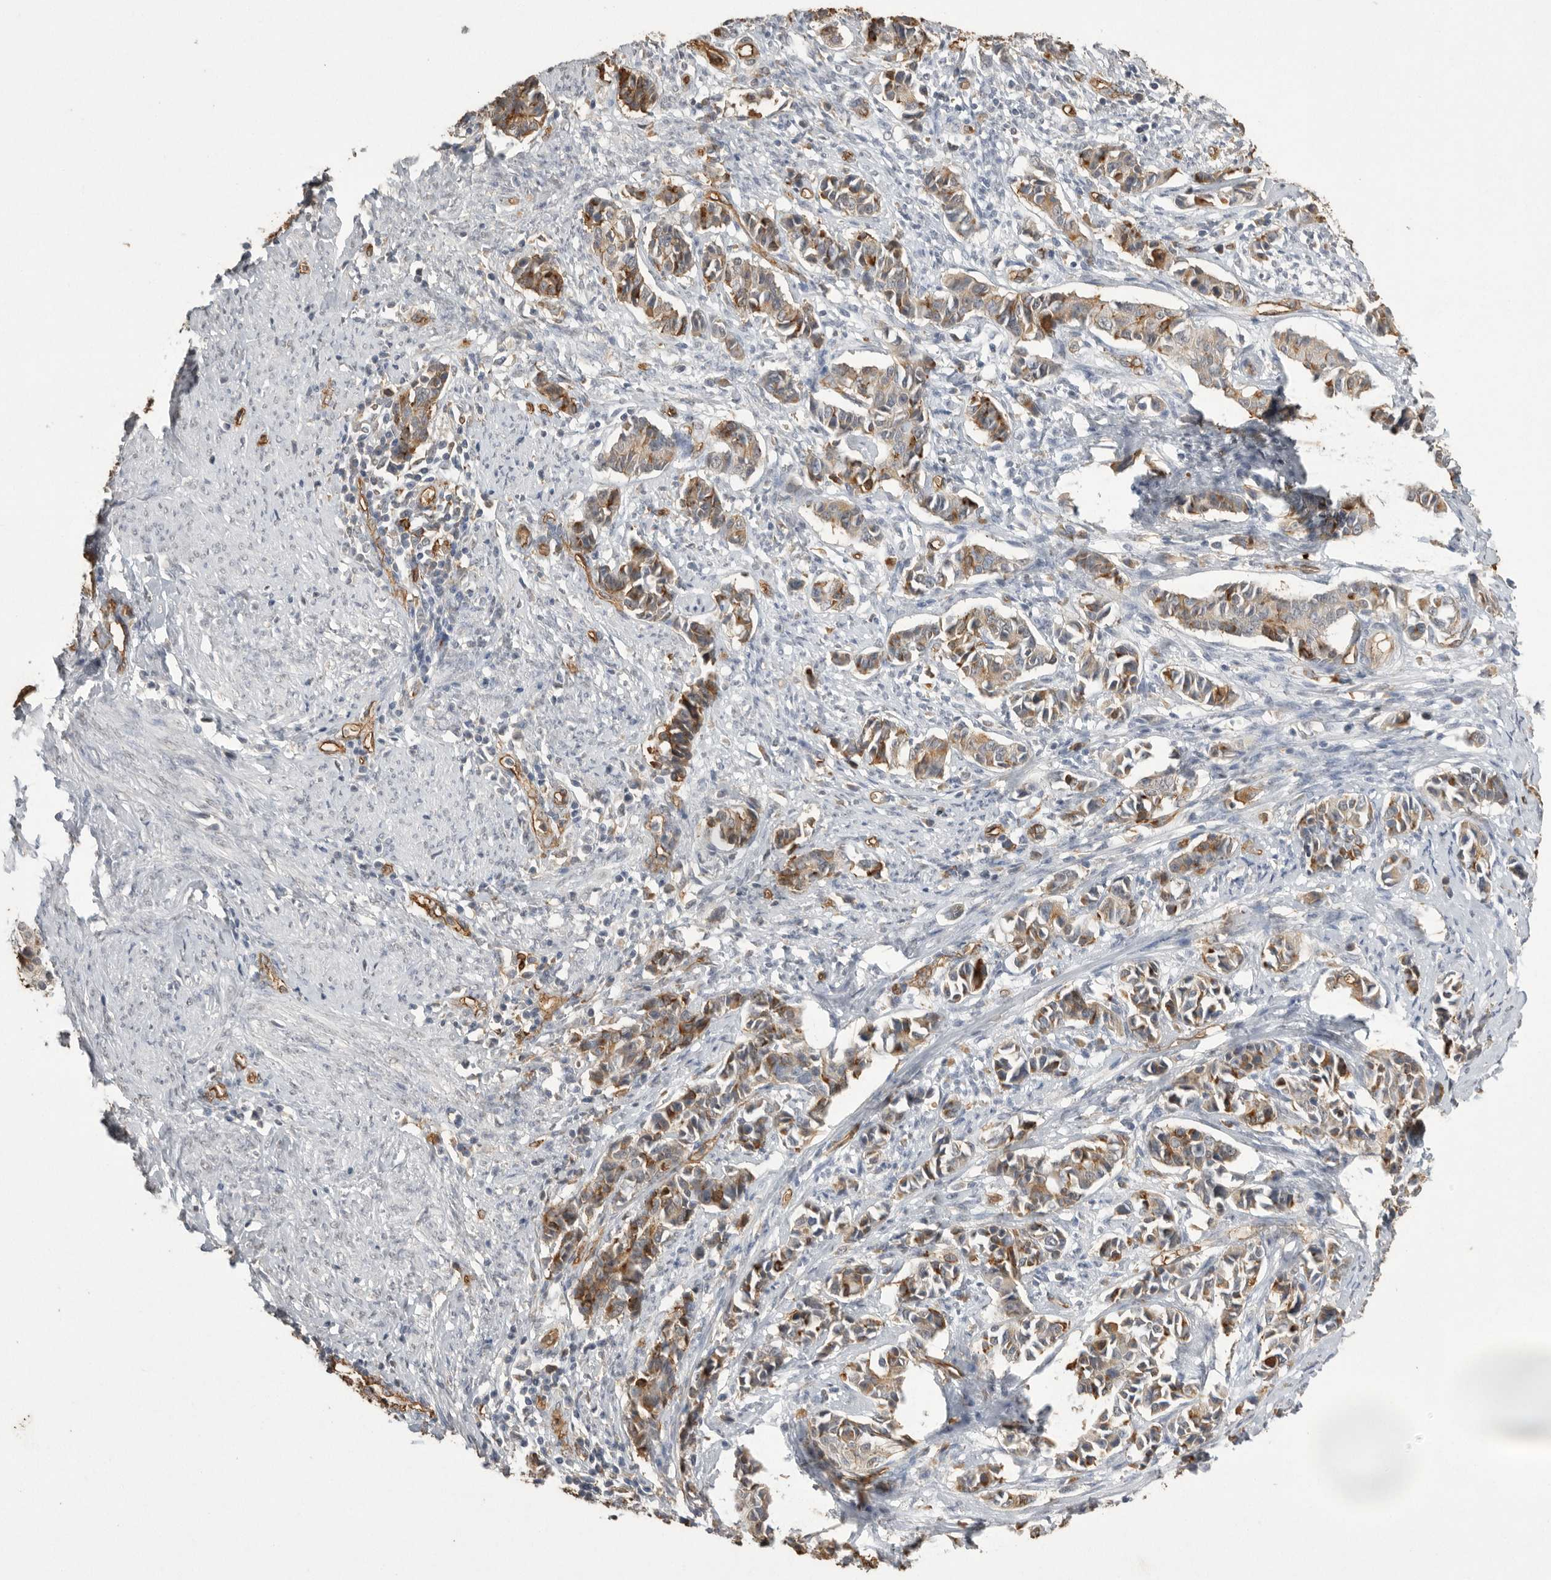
{"staining": {"intensity": "weak", "quantity": ">75%", "location": "cytoplasmic/membranous"}, "tissue": "cervical cancer", "cell_type": "Tumor cells", "image_type": "cancer", "snomed": [{"axis": "morphology", "description": "Normal tissue, NOS"}, {"axis": "morphology", "description": "Squamous cell carcinoma, NOS"}, {"axis": "topography", "description": "Cervix"}], "caption": "This image reveals immunohistochemistry (IHC) staining of cervical cancer (squamous cell carcinoma), with low weak cytoplasmic/membranous staining in about >75% of tumor cells.", "gene": "IL27", "patient": {"sex": "female", "age": 35}}